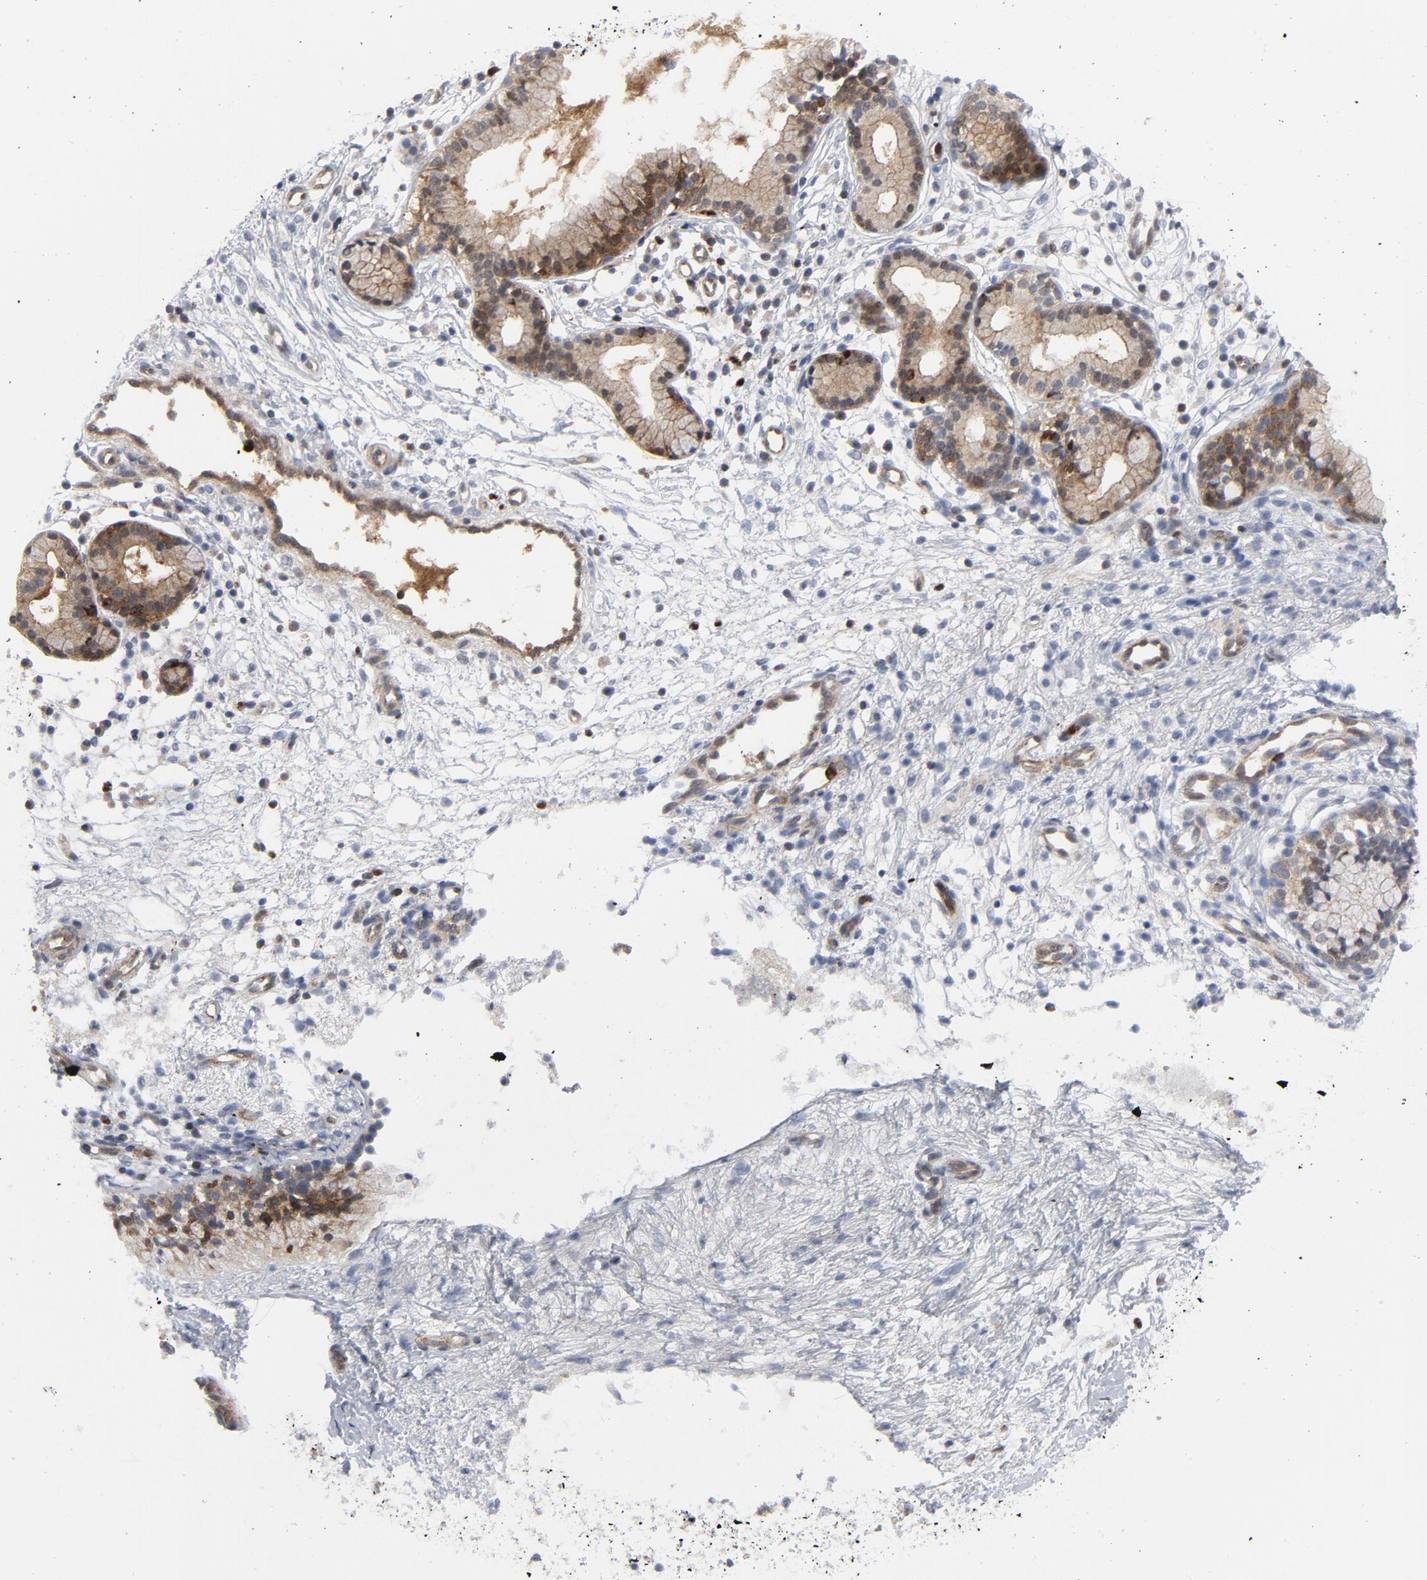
{"staining": {"intensity": "strong", "quantity": ">75%", "location": "cytoplasmic/membranous,nuclear"}, "tissue": "nasopharynx", "cell_type": "Respiratory epithelial cells", "image_type": "normal", "snomed": [{"axis": "morphology", "description": "Normal tissue, NOS"}, {"axis": "topography", "description": "Nasopharynx"}], "caption": "Unremarkable nasopharynx exhibits strong cytoplasmic/membranous,nuclear staining in approximately >75% of respiratory epithelial cells, visualized by immunohistochemistry. (Stains: DAB in brown, nuclei in blue, Microscopy: brightfield microscopy at high magnification).", "gene": "YES1", "patient": {"sex": "male", "age": 21}}